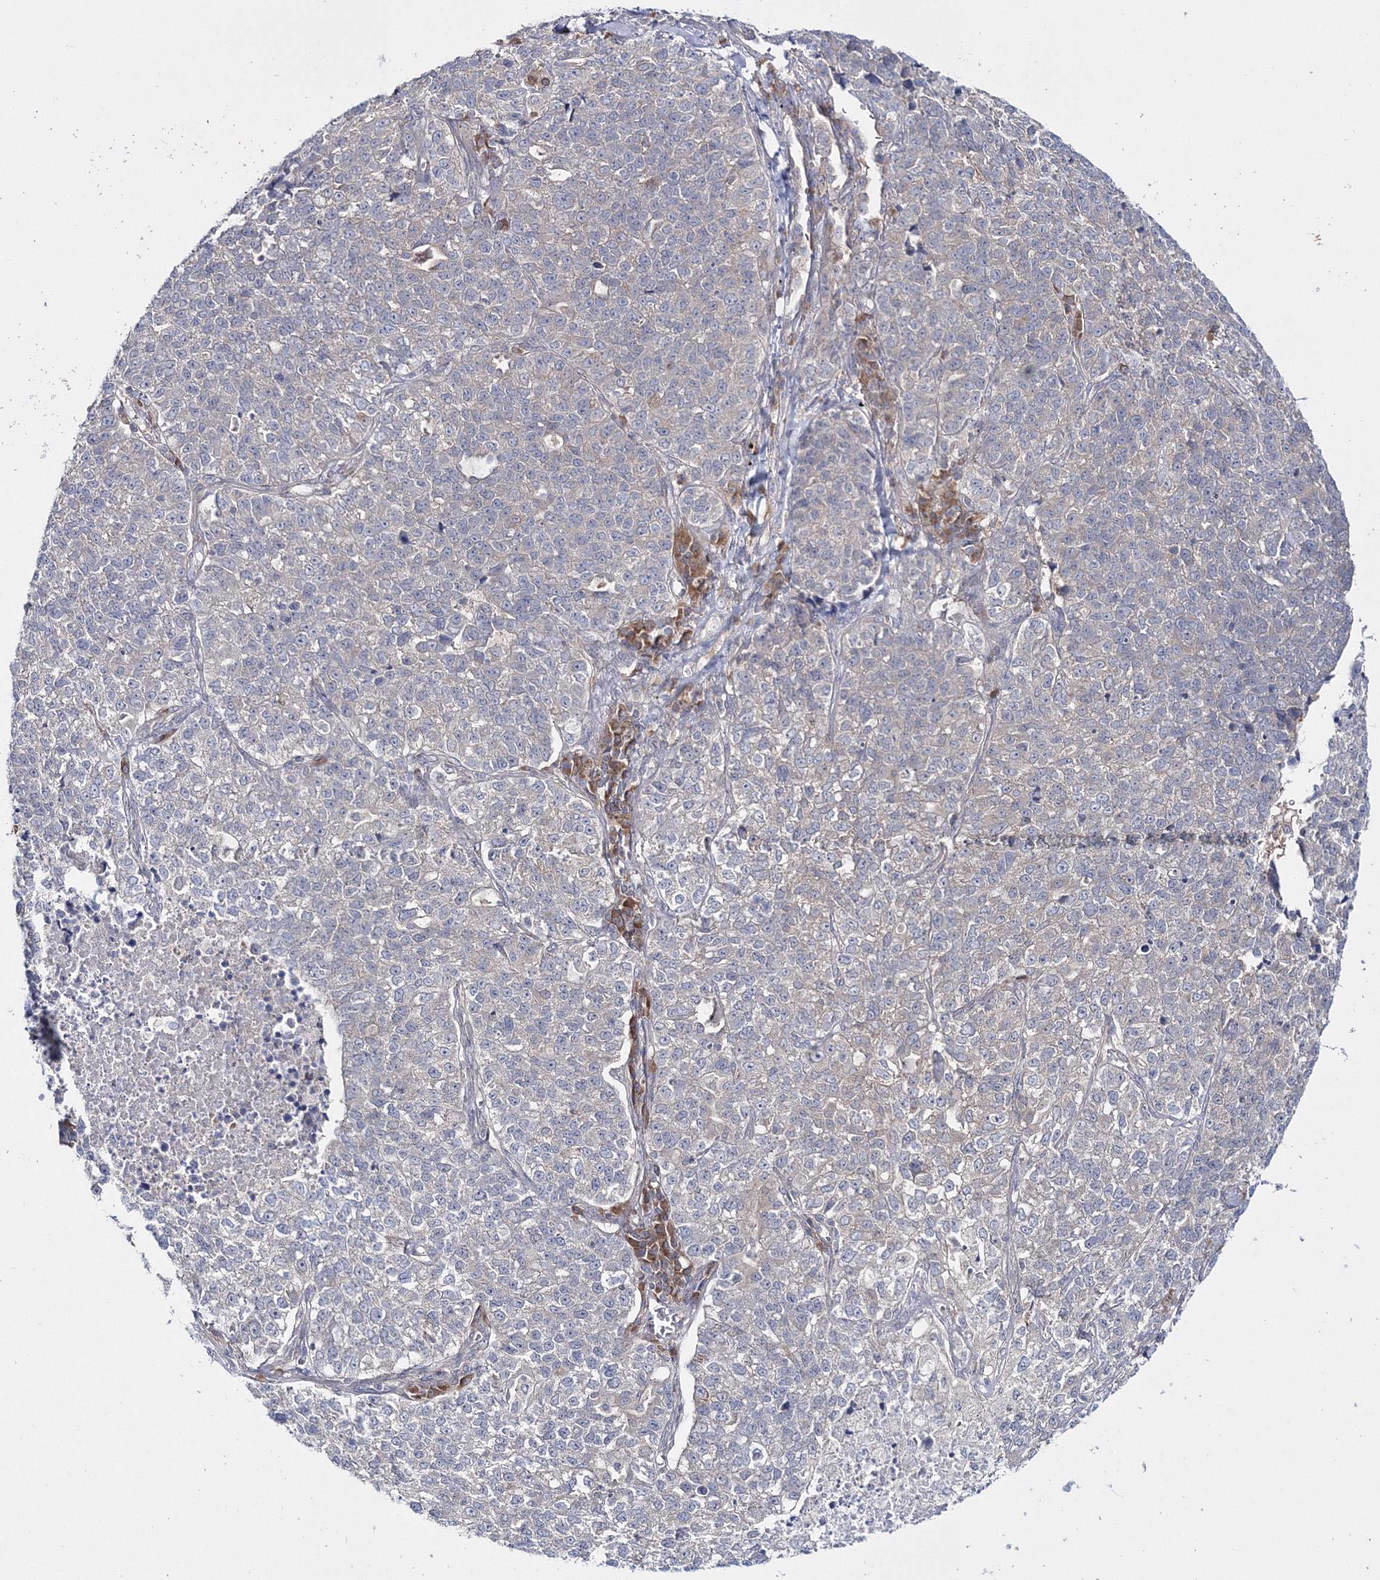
{"staining": {"intensity": "negative", "quantity": "none", "location": "none"}, "tissue": "lung cancer", "cell_type": "Tumor cells", "image_type": "cancer", "snomed": [{"axis": "morphology", "description": "Adenocarcinoma, NOS"}, {"axis": "topography", "description": "Lung"}], "caption": "Image shows no protein expression in tumor cells of lung cancer (adenocarcinoma) tissue. Brightfield microscopy of immunohistochemistry stained with DAB (brown) and hematoxylin (blue), captured at high magnification.", "gene": "IPMK", "patient": {"sex": "male", "age": 49}}